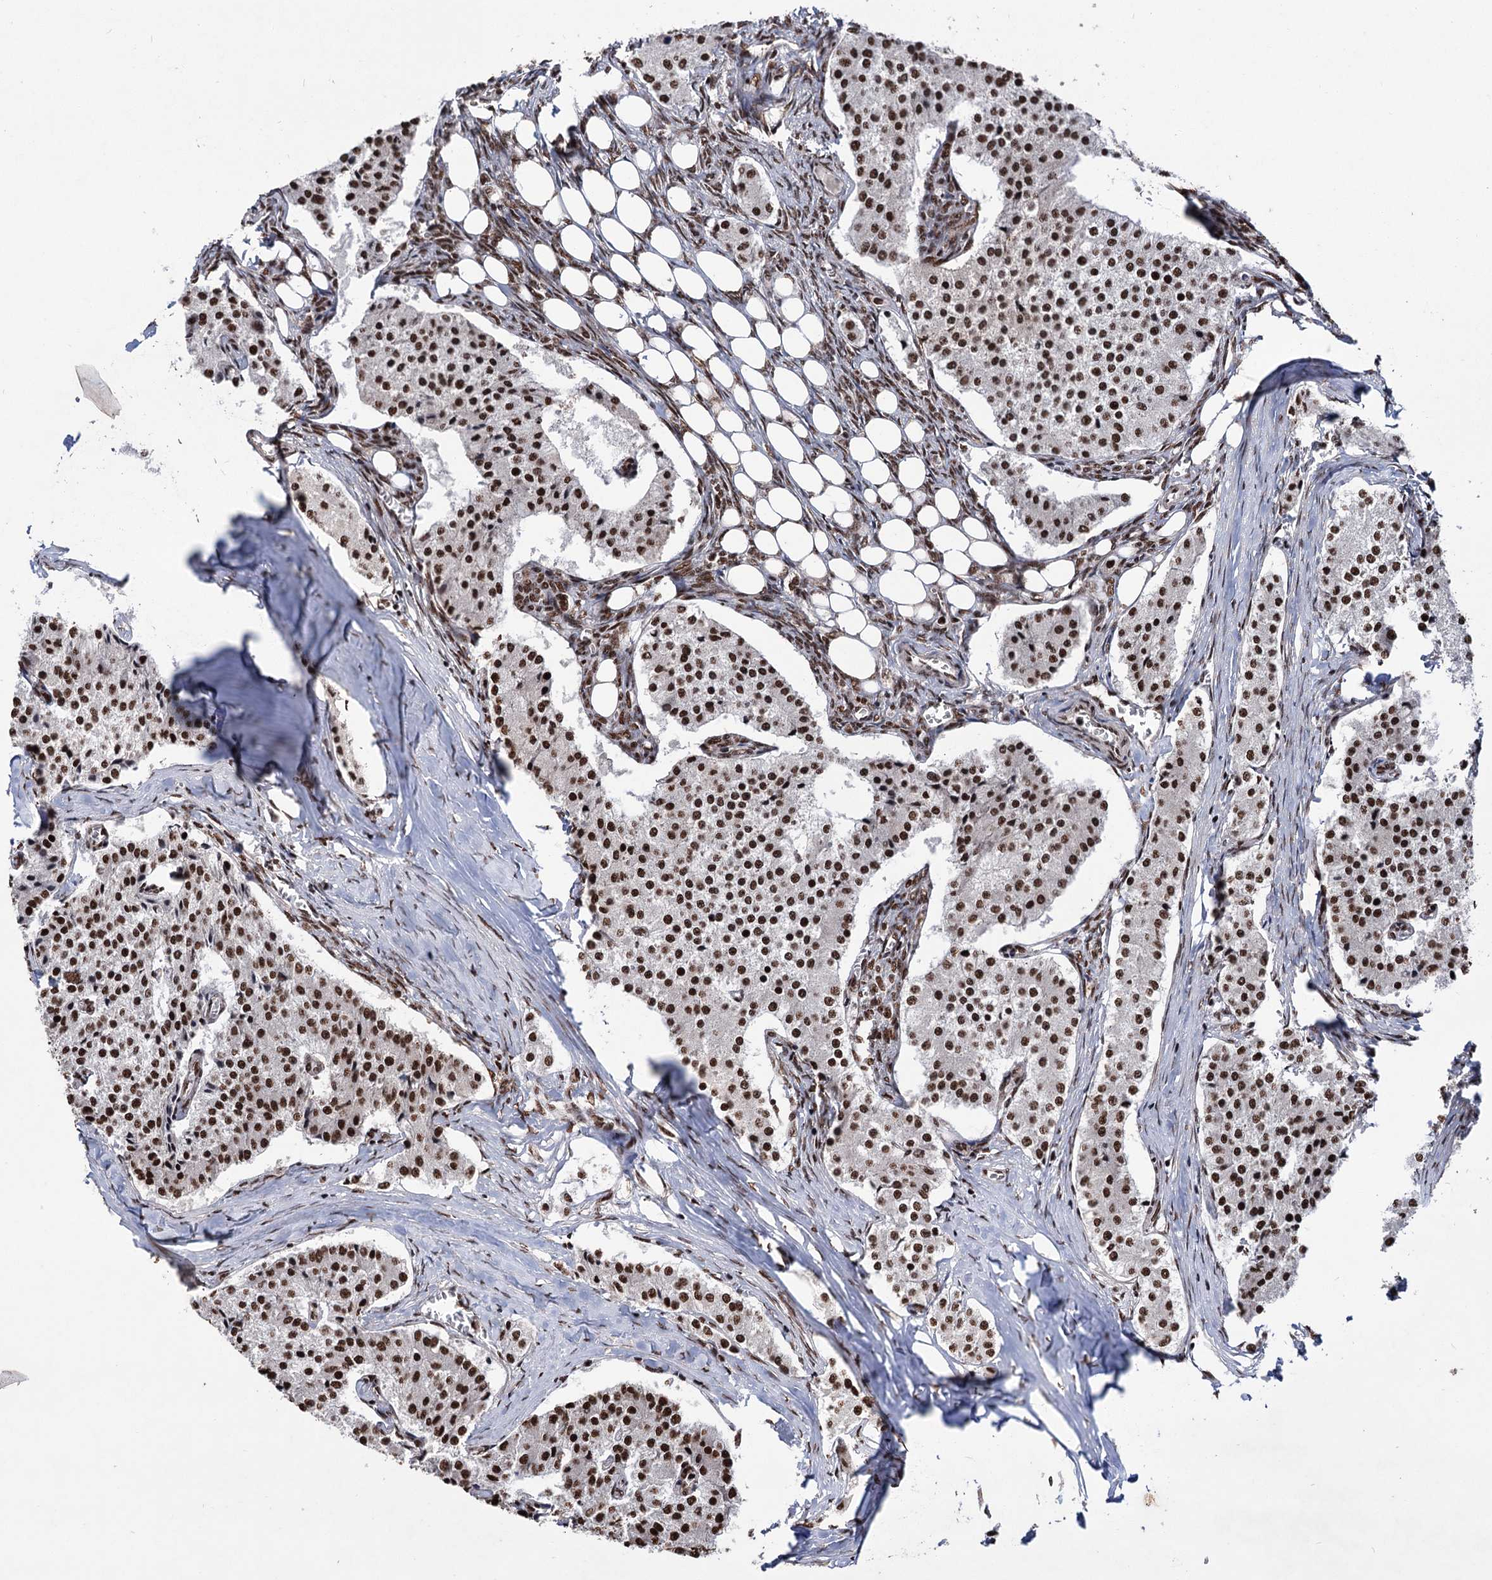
{"staining": {"intensity": "strong", "quantity": ">75%", "location": "nuclear"}, "tissue": "carcinoid", "cell_type": "Tumor cells", "image_type": "cancer", "snomed": [{"axis": "morphology", "description": "Carcinoid, malignant, NOS"}, {"axis": "topography", "description": "Colon"}], "caption": "The immunohistochemical stain labels strong nuclear staining in tumor cells of malignant carcinoid tissue.", "gene": "MAML1", "patient": {"sex": "female", "age": 52}}